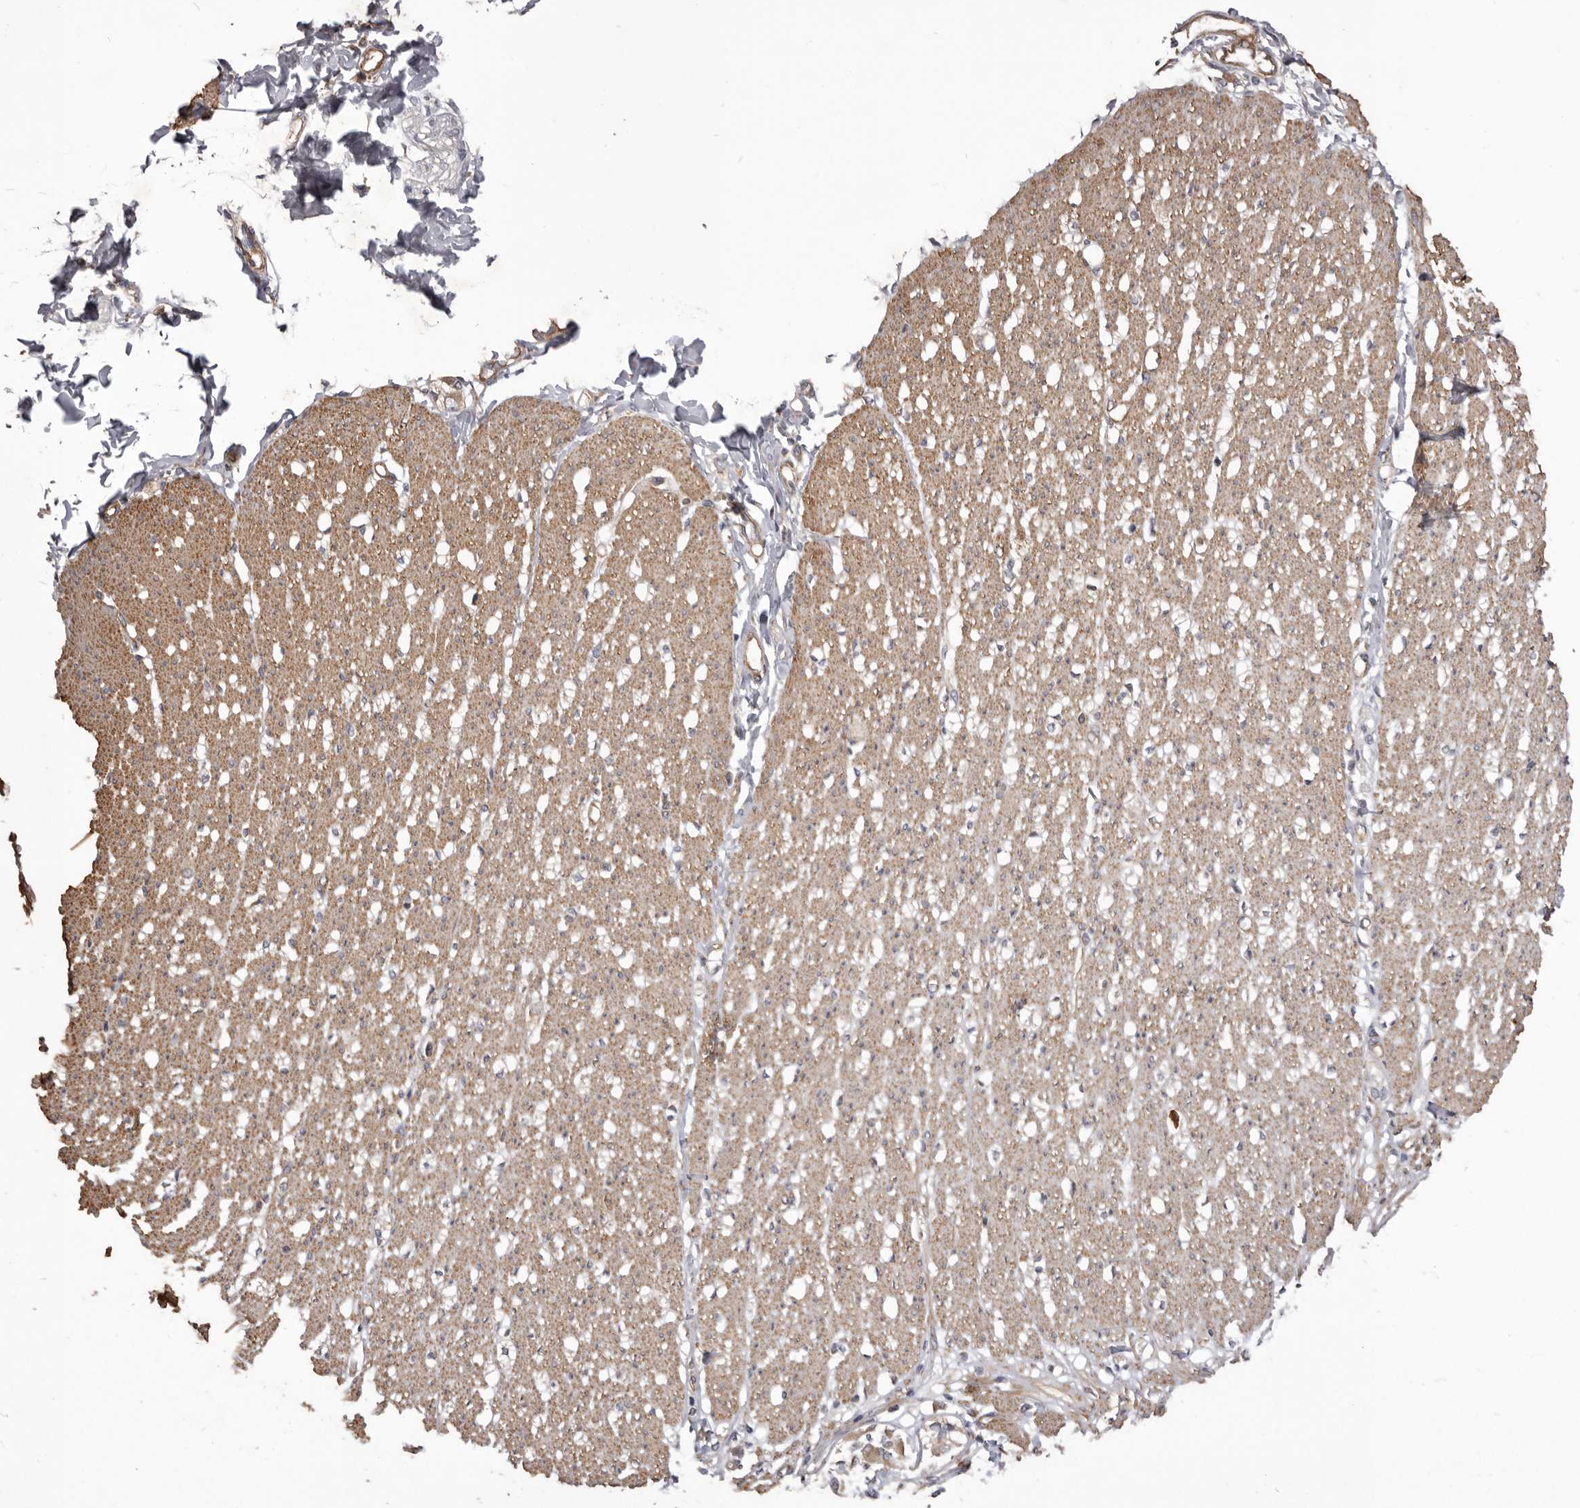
{"staining": {"intensity": "moderate", "quantity": ">75%", "location": "cytoplasmic/membranous"}, "tissue": "smooth muscle", "cell_type": "Smooth muscle cells", "image_type": "normal", "snomed": [{"axis": "morphology", "description": "Normal tissue, NOS"}, {"axis": "morphology", "description": "Adenocarcinoma, NOS"}, {"axis": "topography", "description": "Colon"}, {"axis": "topography", "description": "Peripheral nerve tissue"}], "caption": "About >75% of smooth muscle cells in benign human smooth muscle exhibit moderate cytoplasmic/membranous protein positivity as visualized by brown immunohistochemical staining.", "gene": "VPS45", "patient": {"sex": "male", "age": 14}}